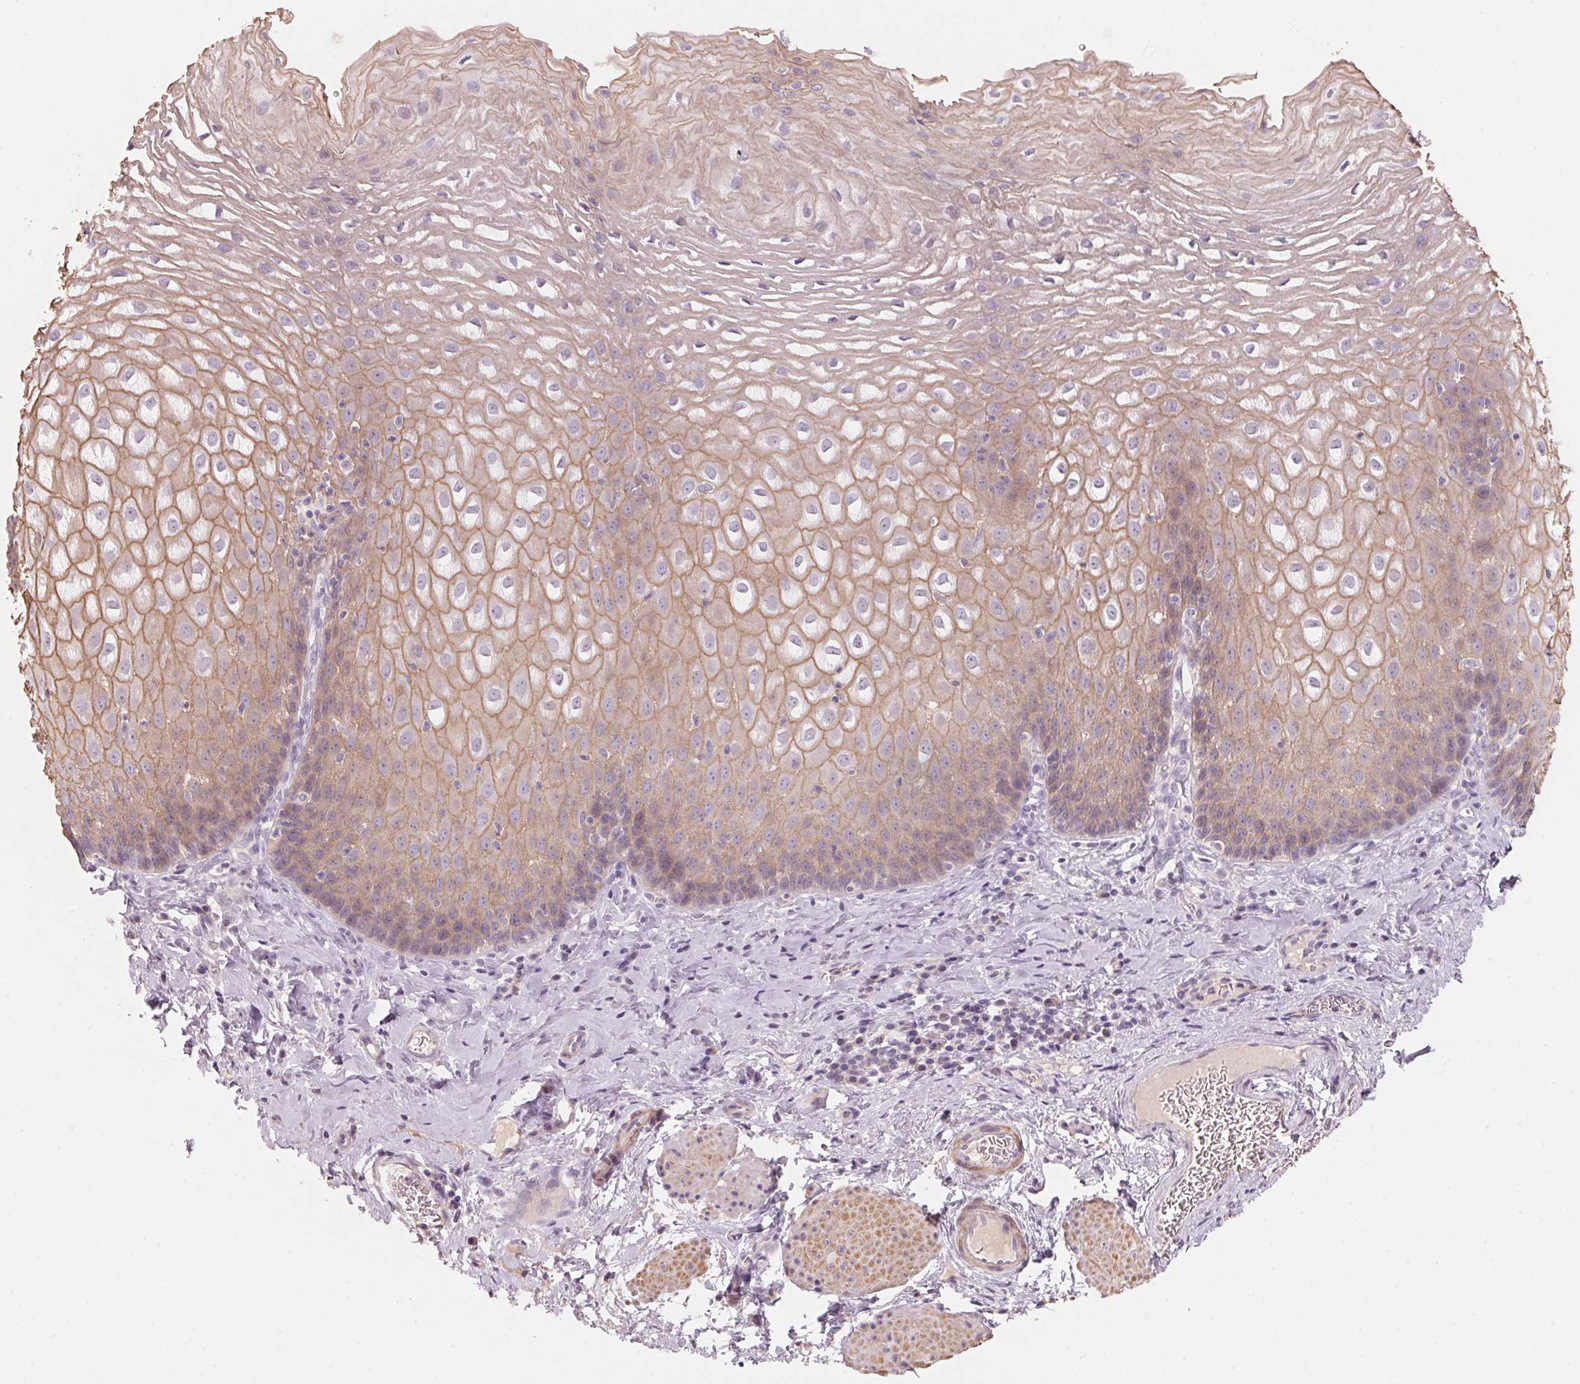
{"staining": {"intensity": "moderate", "quantity": "25%-75%", "location": "cytoplasmic/membranous"}, "tissue": "esophagus", "cell_type": "Squamous epithelial cells", "image_type": "normal", "snomed": [{"axis": "morphology", "description": "Normal tissue, NOS"}, {"axis": "topography", "description": "Esophagus"}], "caption": "Protein expression analysis of normal esophagus reveals moderate cytoplasmic/membranous positivity in about 25%-75% of squamous epithelial cells.", "gene": "TP53AIP1", "patient": {"sex": "male", "age": 68}}